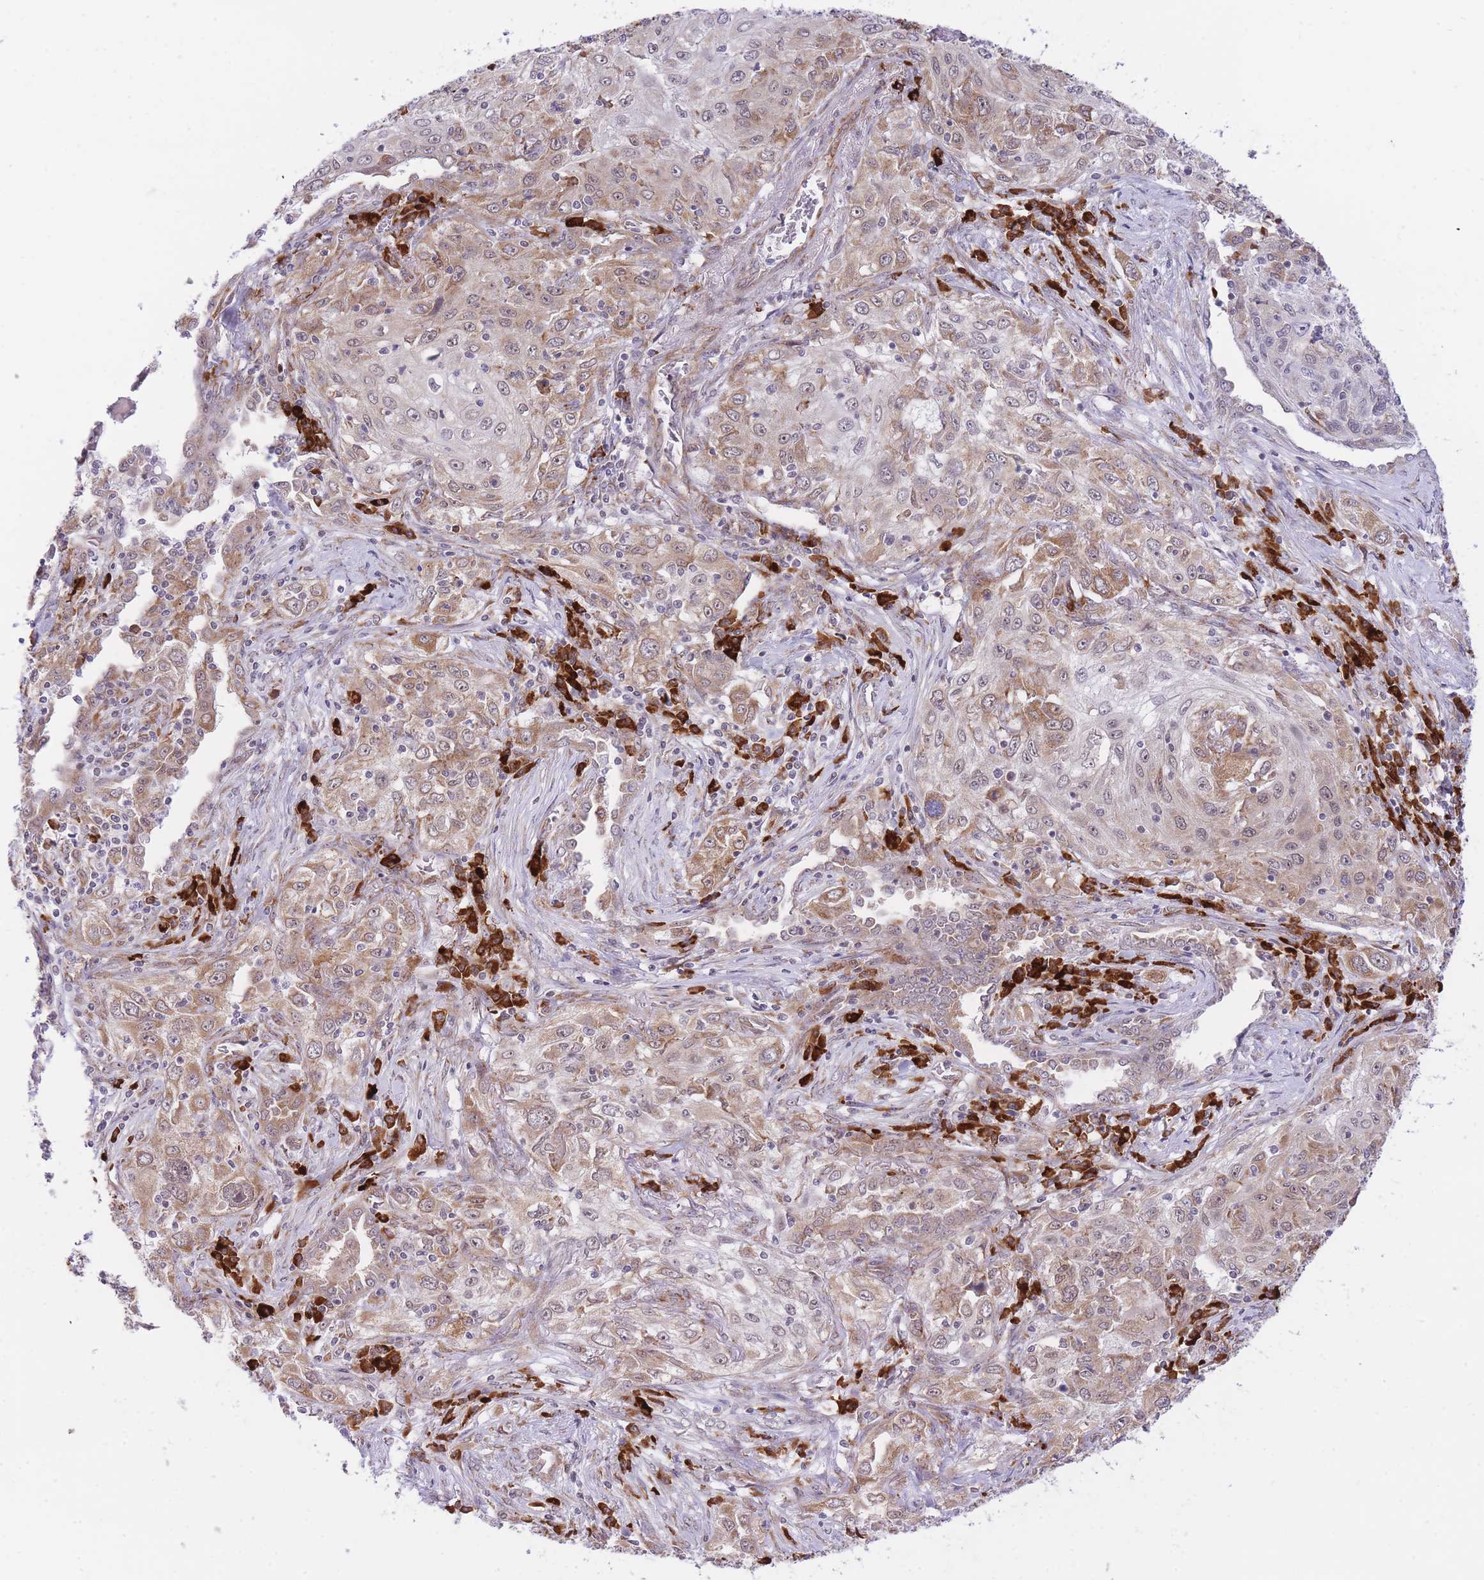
{"staining": {"intensity": "moderate", "quantity": "25%-75%", "location": "cytoplasmic/membranous"}, "tissue": "lung cancer", "cell_type": "Tumor cells", "image_type": "cancer", "snomed": [{"axis": "morphology", "description": "Squamous cell carcinoma, NOS"}, {"axis": "topography", "description": "Lung"}], "caption": "This is a histology image of immunohistochemistry staining of lung cancer (squamous cell carcinoma), which shows moderate expression in the cytoplasmic/membranous of tumor cells.", "gene": "EXOSC8", "patient": {"sex": "female", "age": 69}}